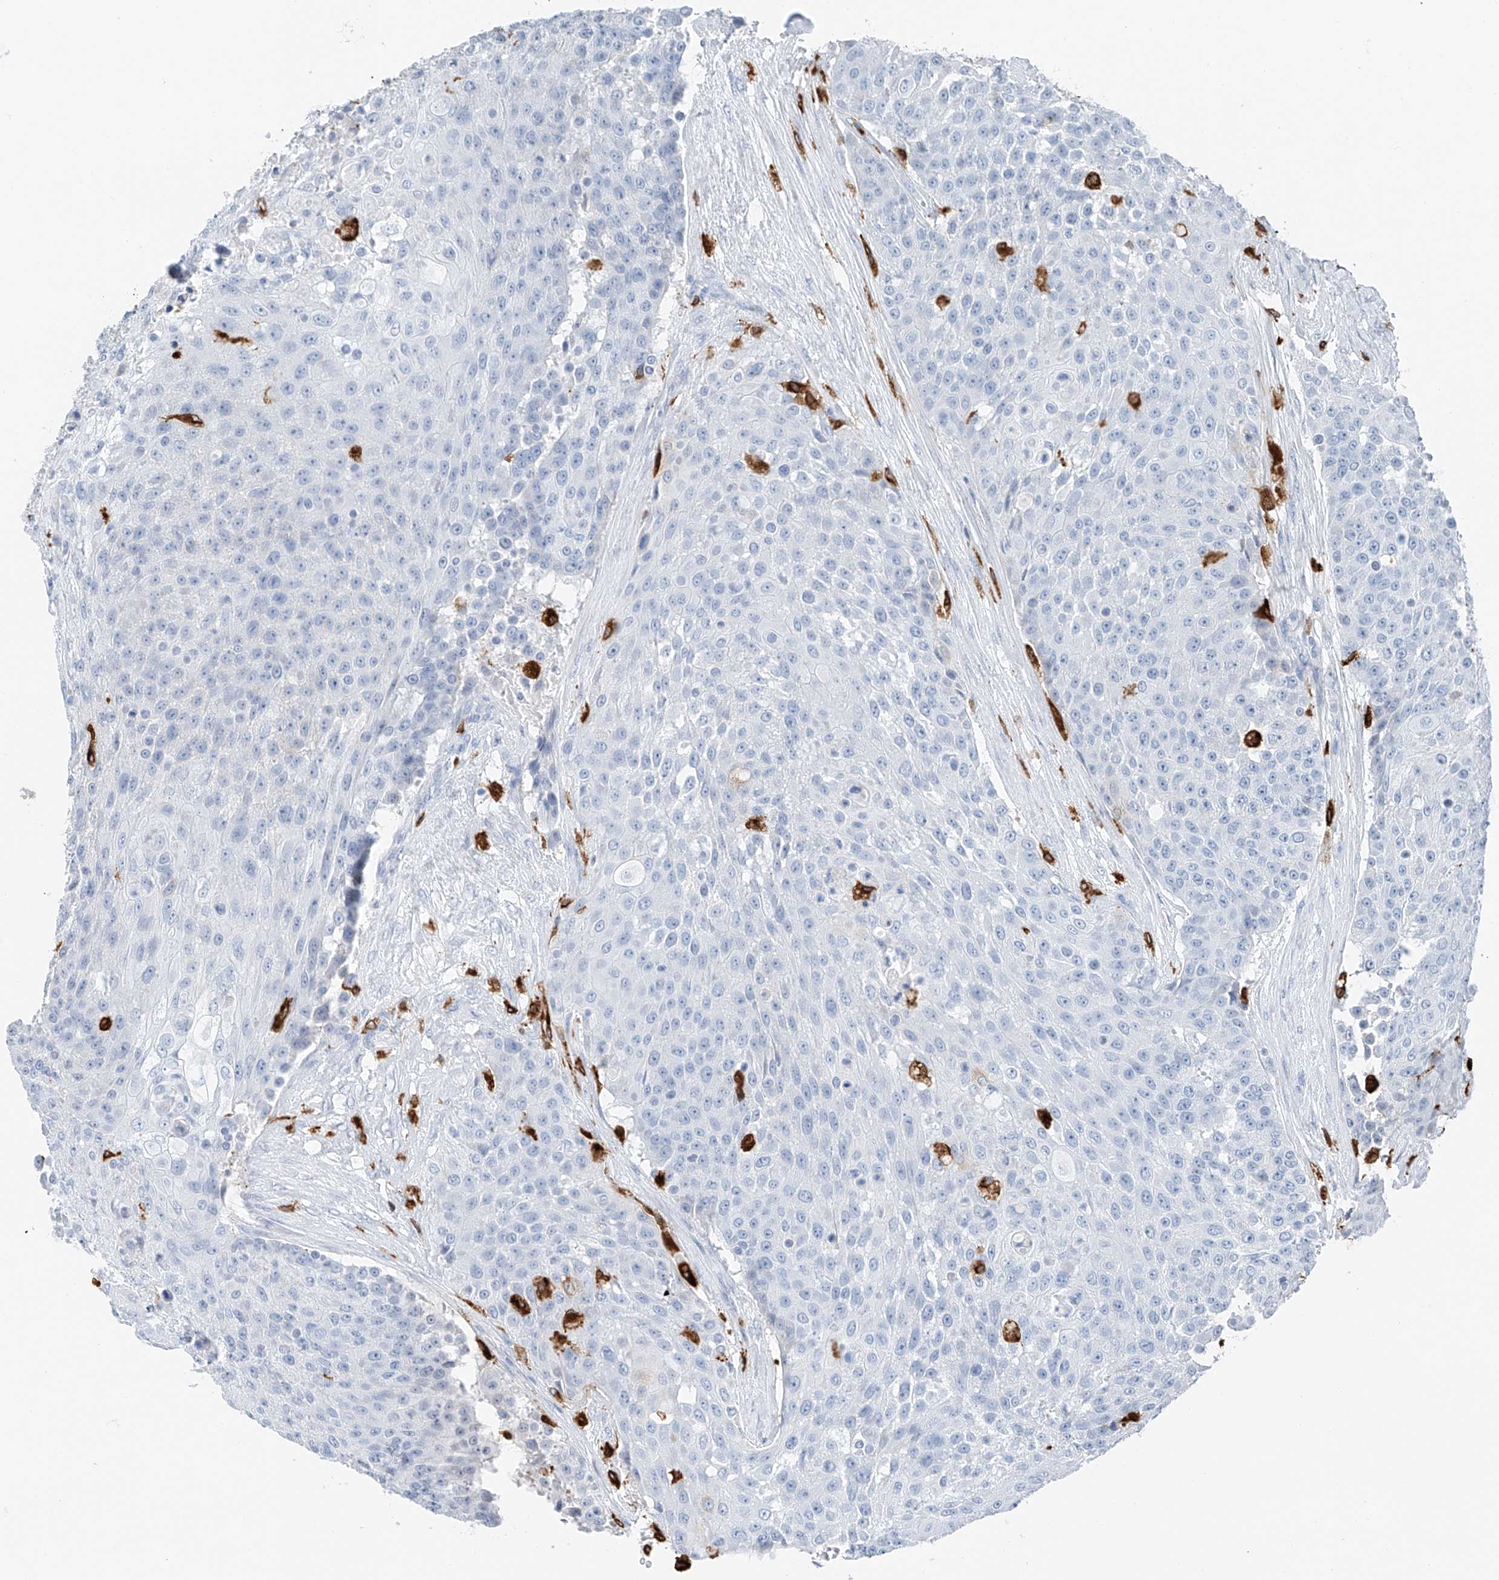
{"staining": {"intensity": "negative", "quantity": "none", "location": "none"}, "tissue": "urothelial cancer", "cell_type": "Tumor cells", "image_type": "cancer", "snomed": [{"axis": "morphology", "description": "Urothelial carcinoma, High grade"}, {"axis": "topography", "description": "Urinary bladder"}], "caption": "Urothelial cancer was stained to show a protein in brown. There is no significant positivity in tumor cells.", "gene": "TBXAS1", "patient": {"sex": "female", "age": 63}}